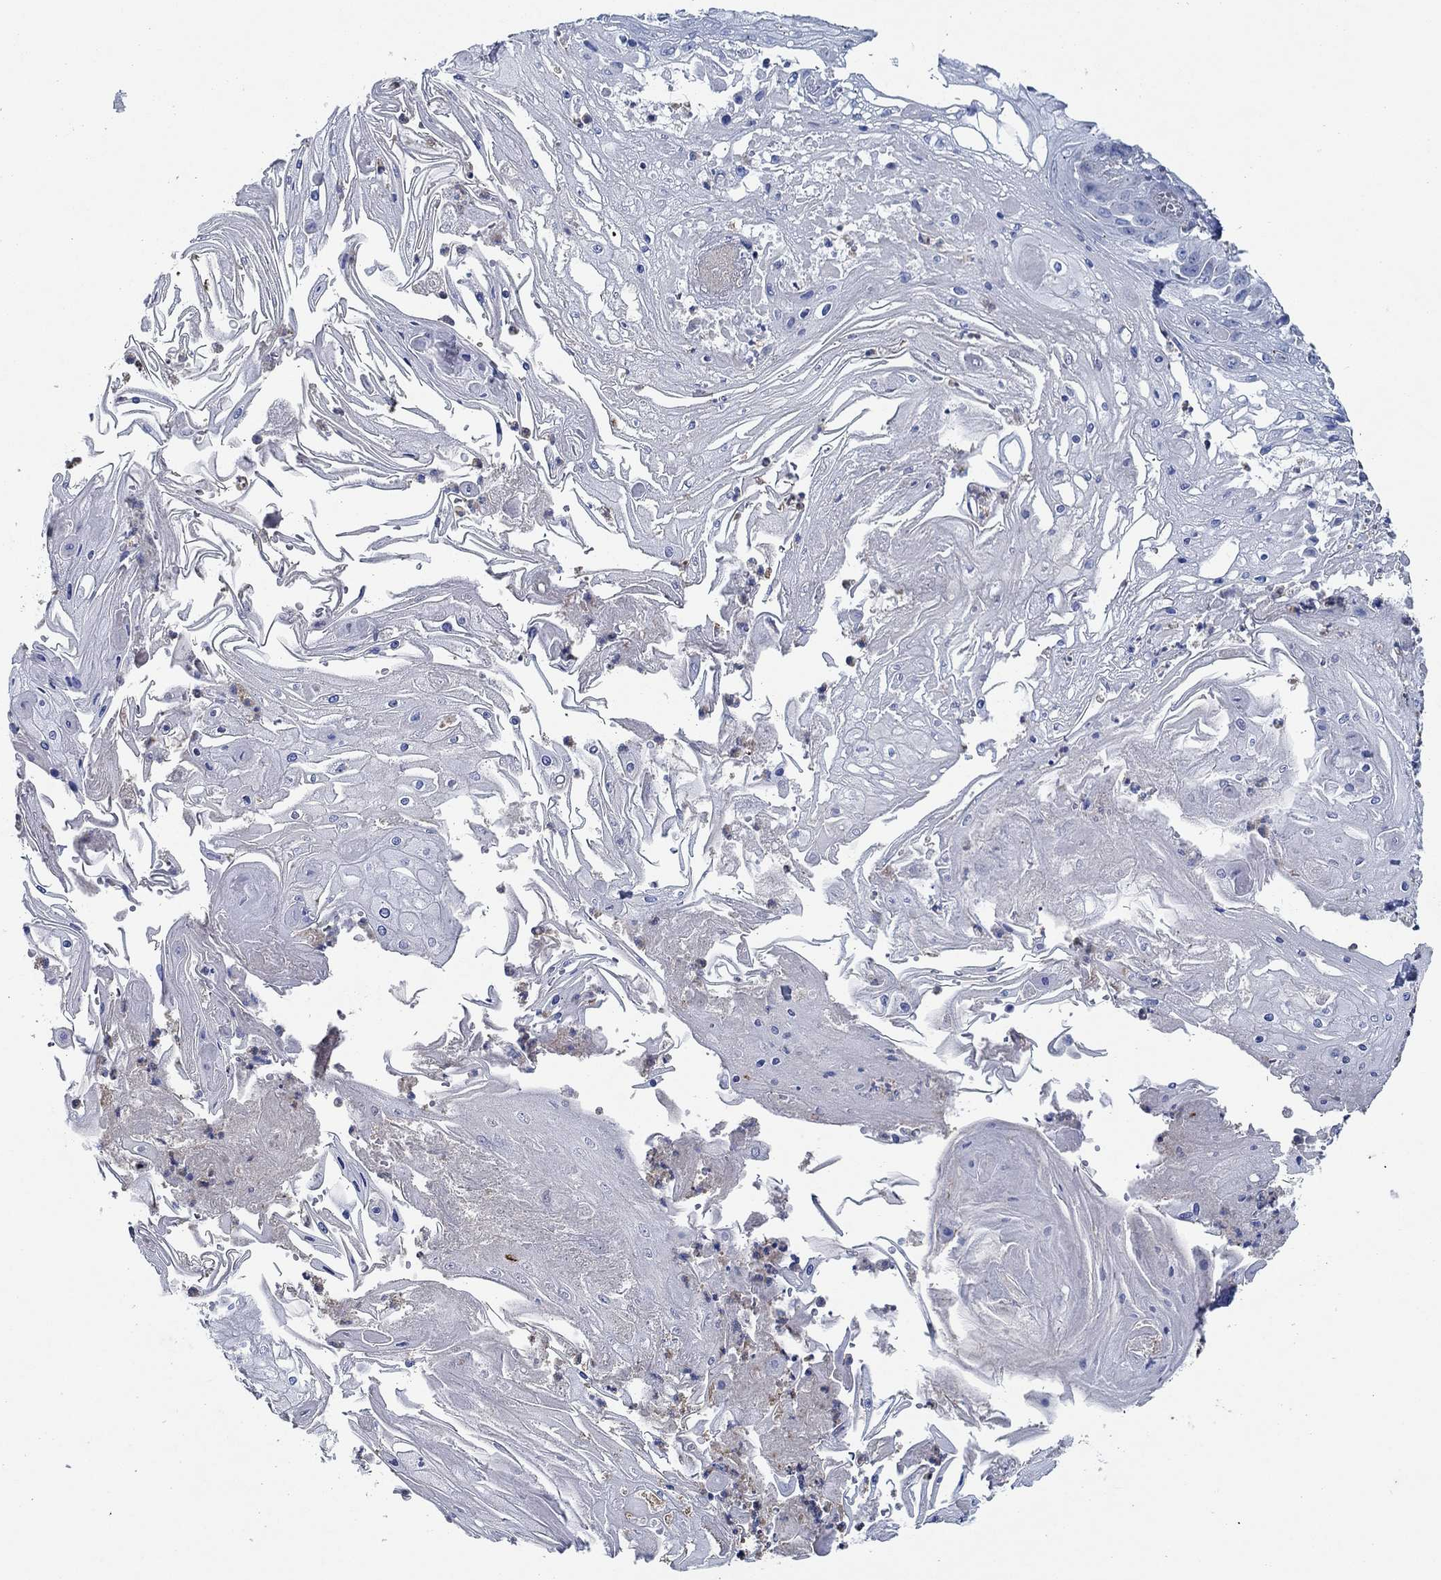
{"staining": {"intensity": "negative", "quantity": "none", "location": "none"}, "tissue": "skin cancer", "cell_type": "Tumor cells", "image_type": "cancer", "snomed": [{"axis": "morphology", "description": "Squamous cell carcinoma, NOS"}, {"axis": "topography", "description": "Skin"}], "caption": "Skin cancer (squamous cell carcinoma) was stained to show a protein in brown. There is no significant staining in tumor cells.", "gene": "CPM", "patient": {"sex": "male", "age": 70}}